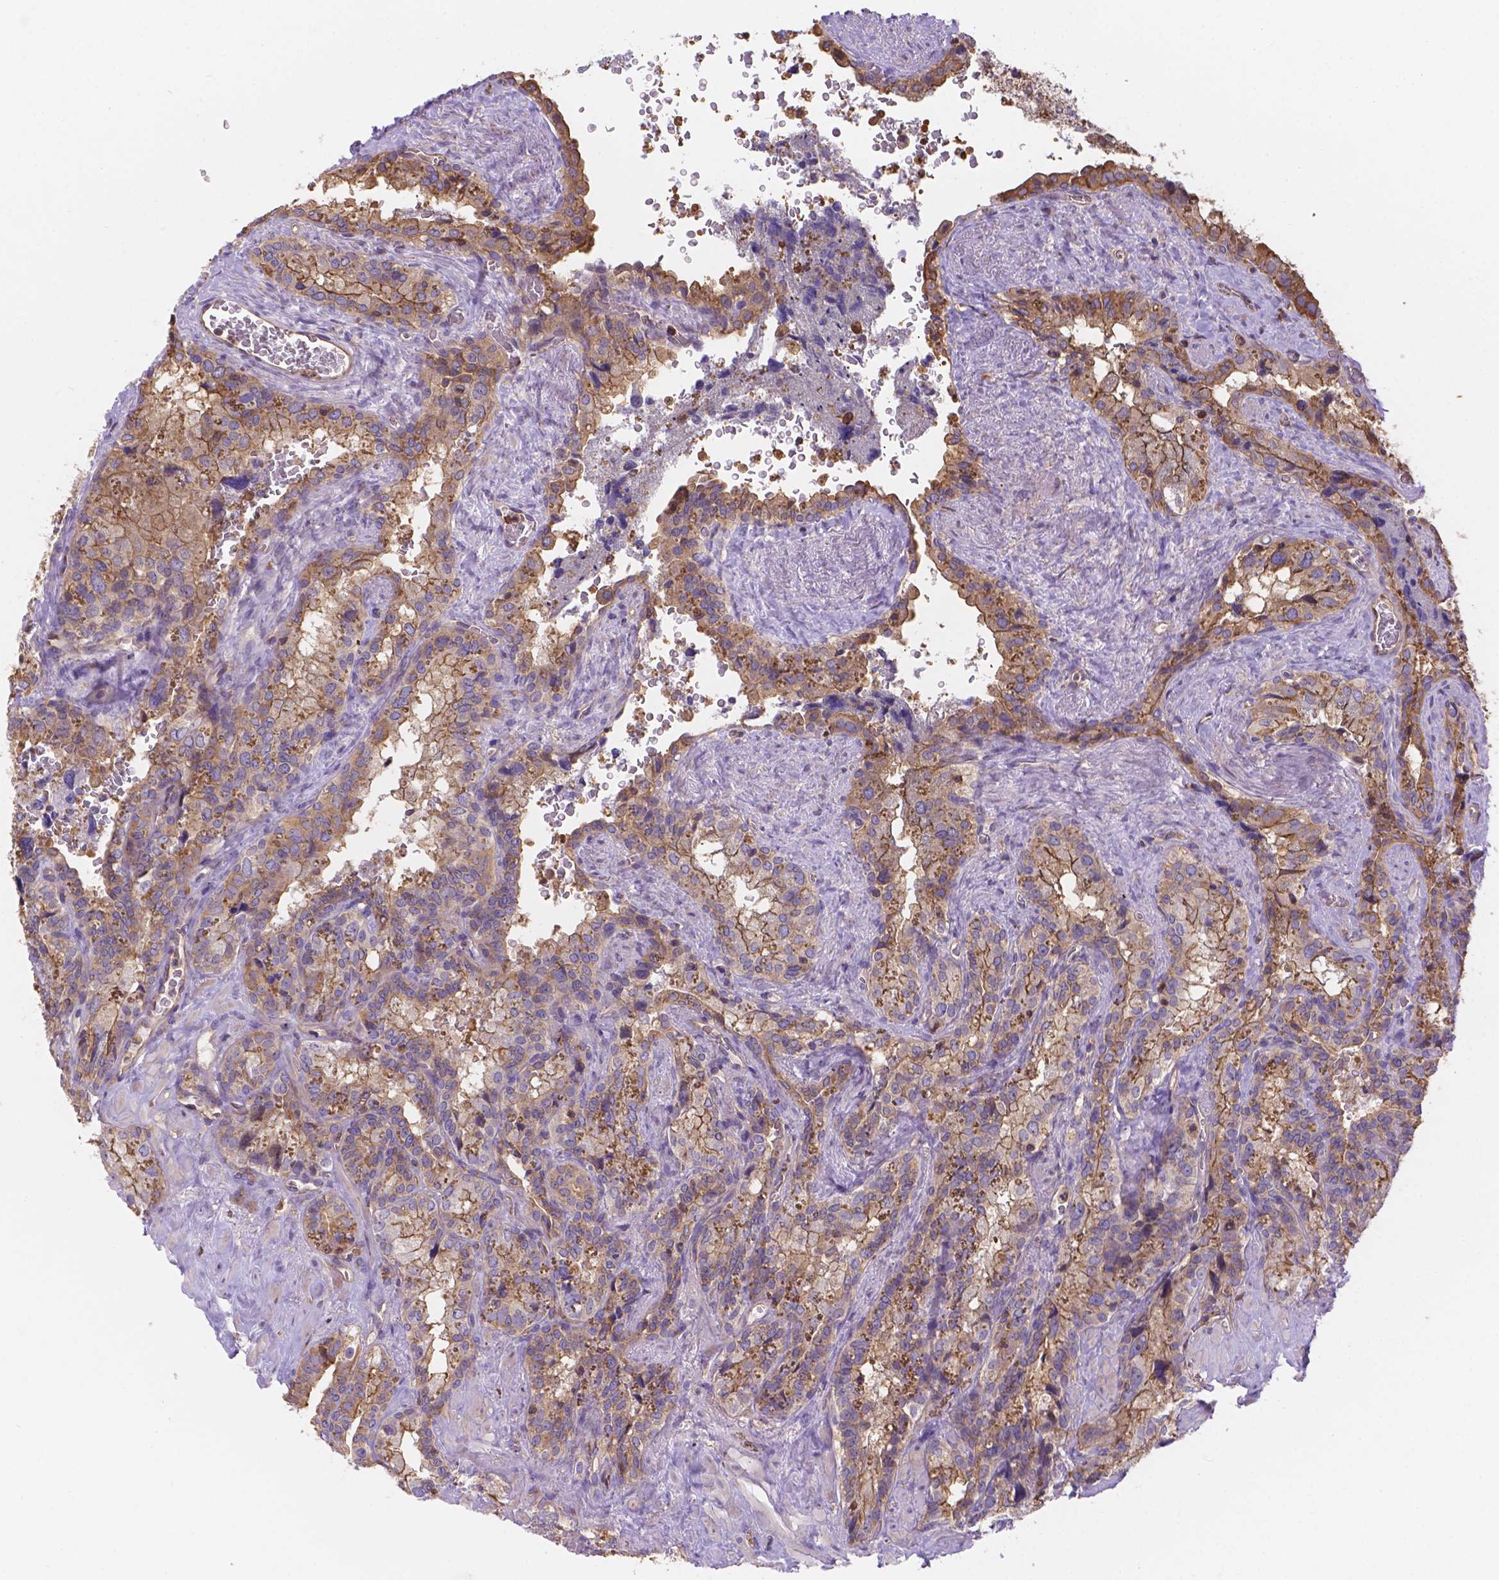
{"staining": {"intensity": "moderate", "quantity": ">75%", "location": "cytoplasmic/membranous"}, "tissue": "seminal vesicle", "cell_type": "Glandular cells", "image_type": "normal", "snomed": [{"axis": "morphology", "description": "Normal tissue, NOS"}, {"axis": "topography", "description": "Prostate"}, {"axis": "topography", "description": "Seminal veicle"}], "caption": "Immunohistochemical staining of benign seminal vesicle demonstrates moderate cytoplasmic/membranous protein expression in about >75% of glandular cells. Using DAB (brown) and hematoxylin (blue) stains, captured at high magnification using brightfield microscopy.", "gene": "DMWD", "patient": {"sex": "male", "age": 71}}